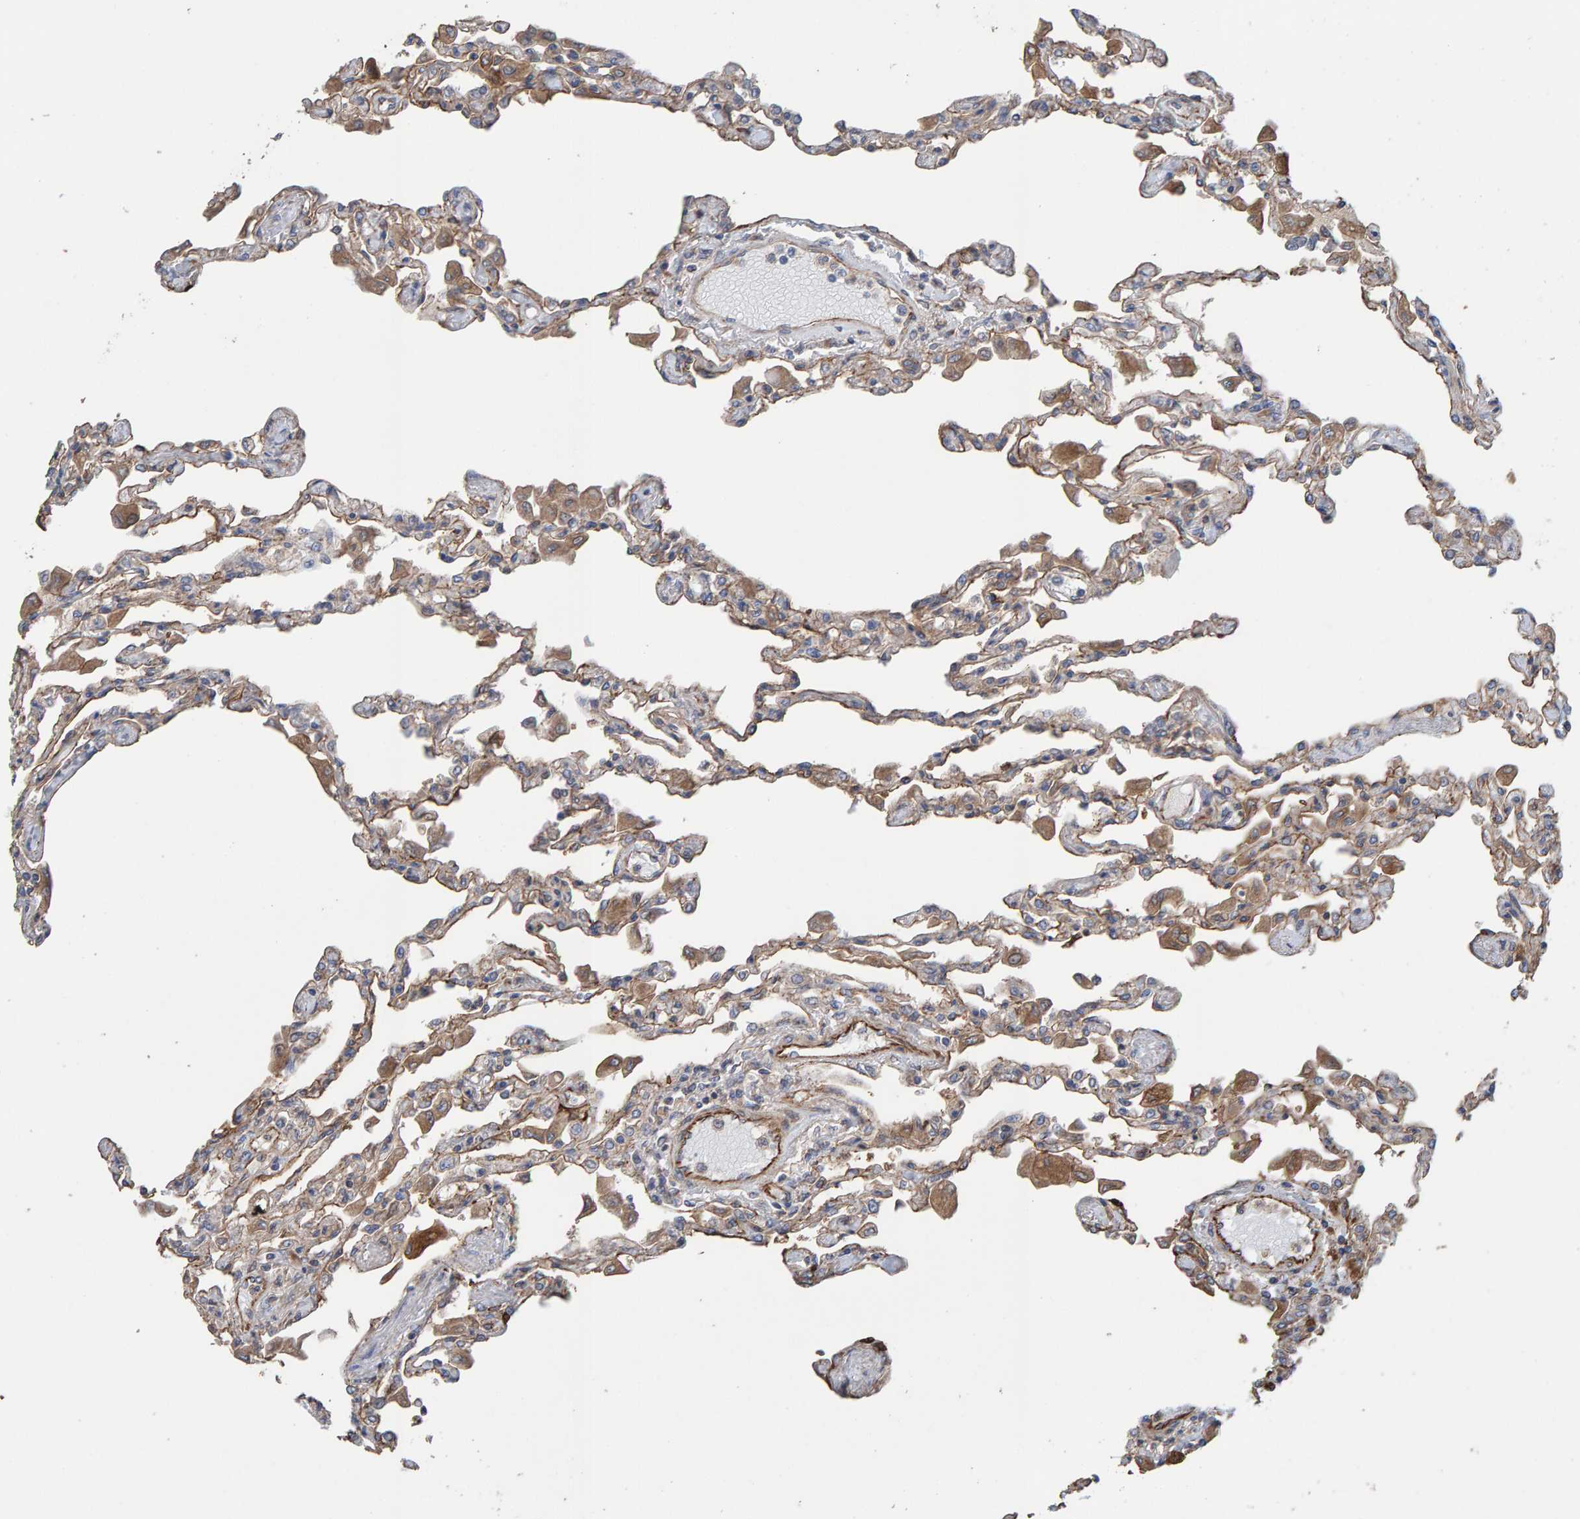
{"staining": {"intensity": "moderate", "quantity": ">75%", "location": "cytoplasmic/membranous"}, "tissue": "lung", "cell_type": "Alveolar cells", "image_type": "normal", "snomed": [{"axis": "morphology", "description": "Normal tissue, NOS"}, {"axis": "topography", "description": "Bronchus"}, {"axis": "topography", "description": "Lung"}], "caption": "Immunohistochemistry of benign human lung shows medium levels of moderate cytoplasmic/membranous expression in approximately >75% of alveolar cells.", "gene": "ZNF347", "patient": {"sex": "female", "age": 49}}